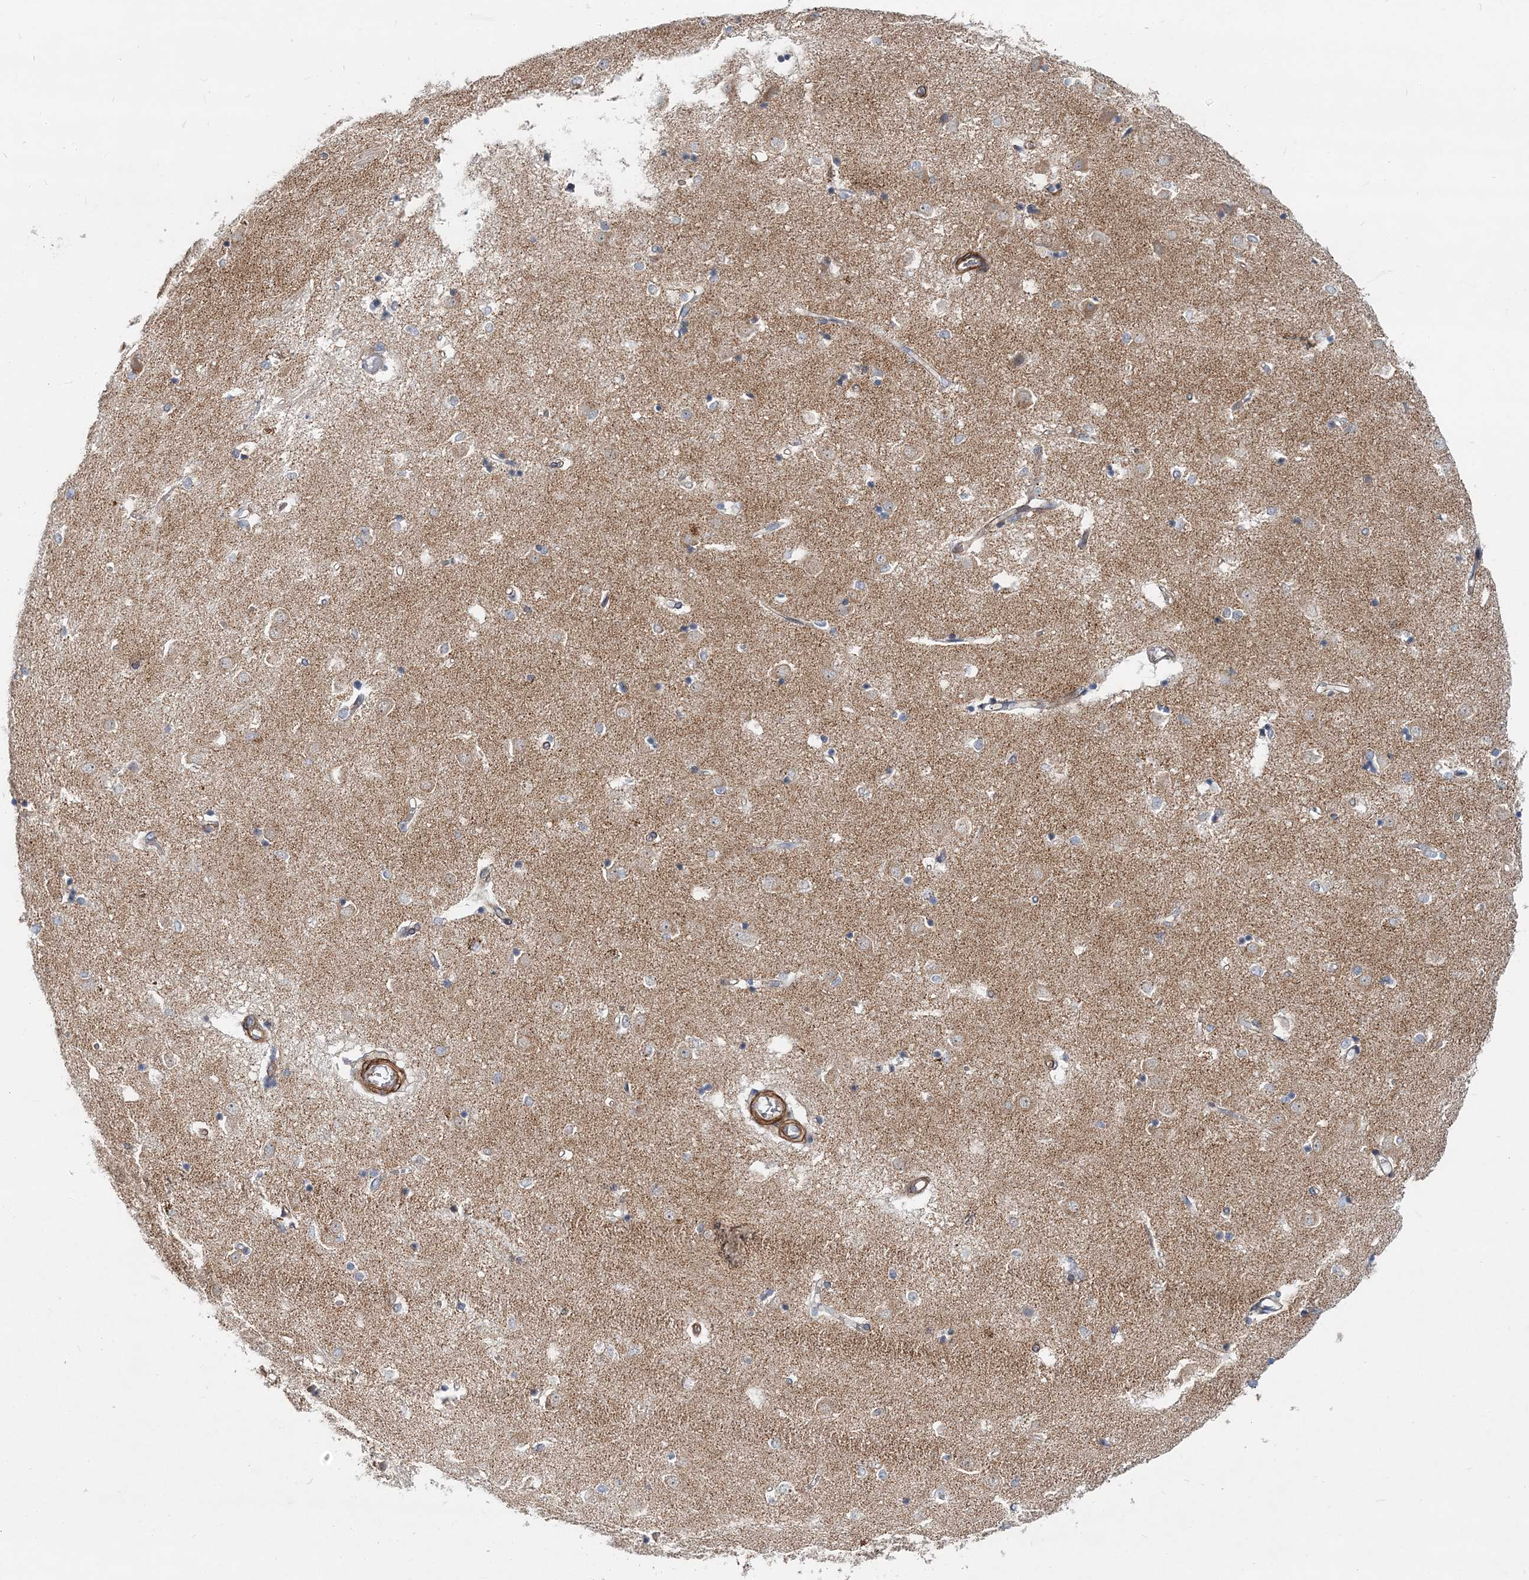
{"staining": {"intensity": "negative", "quantity": "none", "location": "none"}, "tissue": "caudate", "cell_type": "Glial cells", "image_type": "normal", "snomed": [{"axis": "morphology", "description": "Normal tissue, NOS"}, {"axis": "topography", "description": "Lateral ventricle wall"}], "caption": "A histopathology image of human caudate is negative for staining in glial cells. (Stains: DAB IHC with hematoxylin counter stain, Microscopy: brightfield microscopy at high magnification).", "gene": "NBAS", "patient": {"sex": "male", "age": 45}}